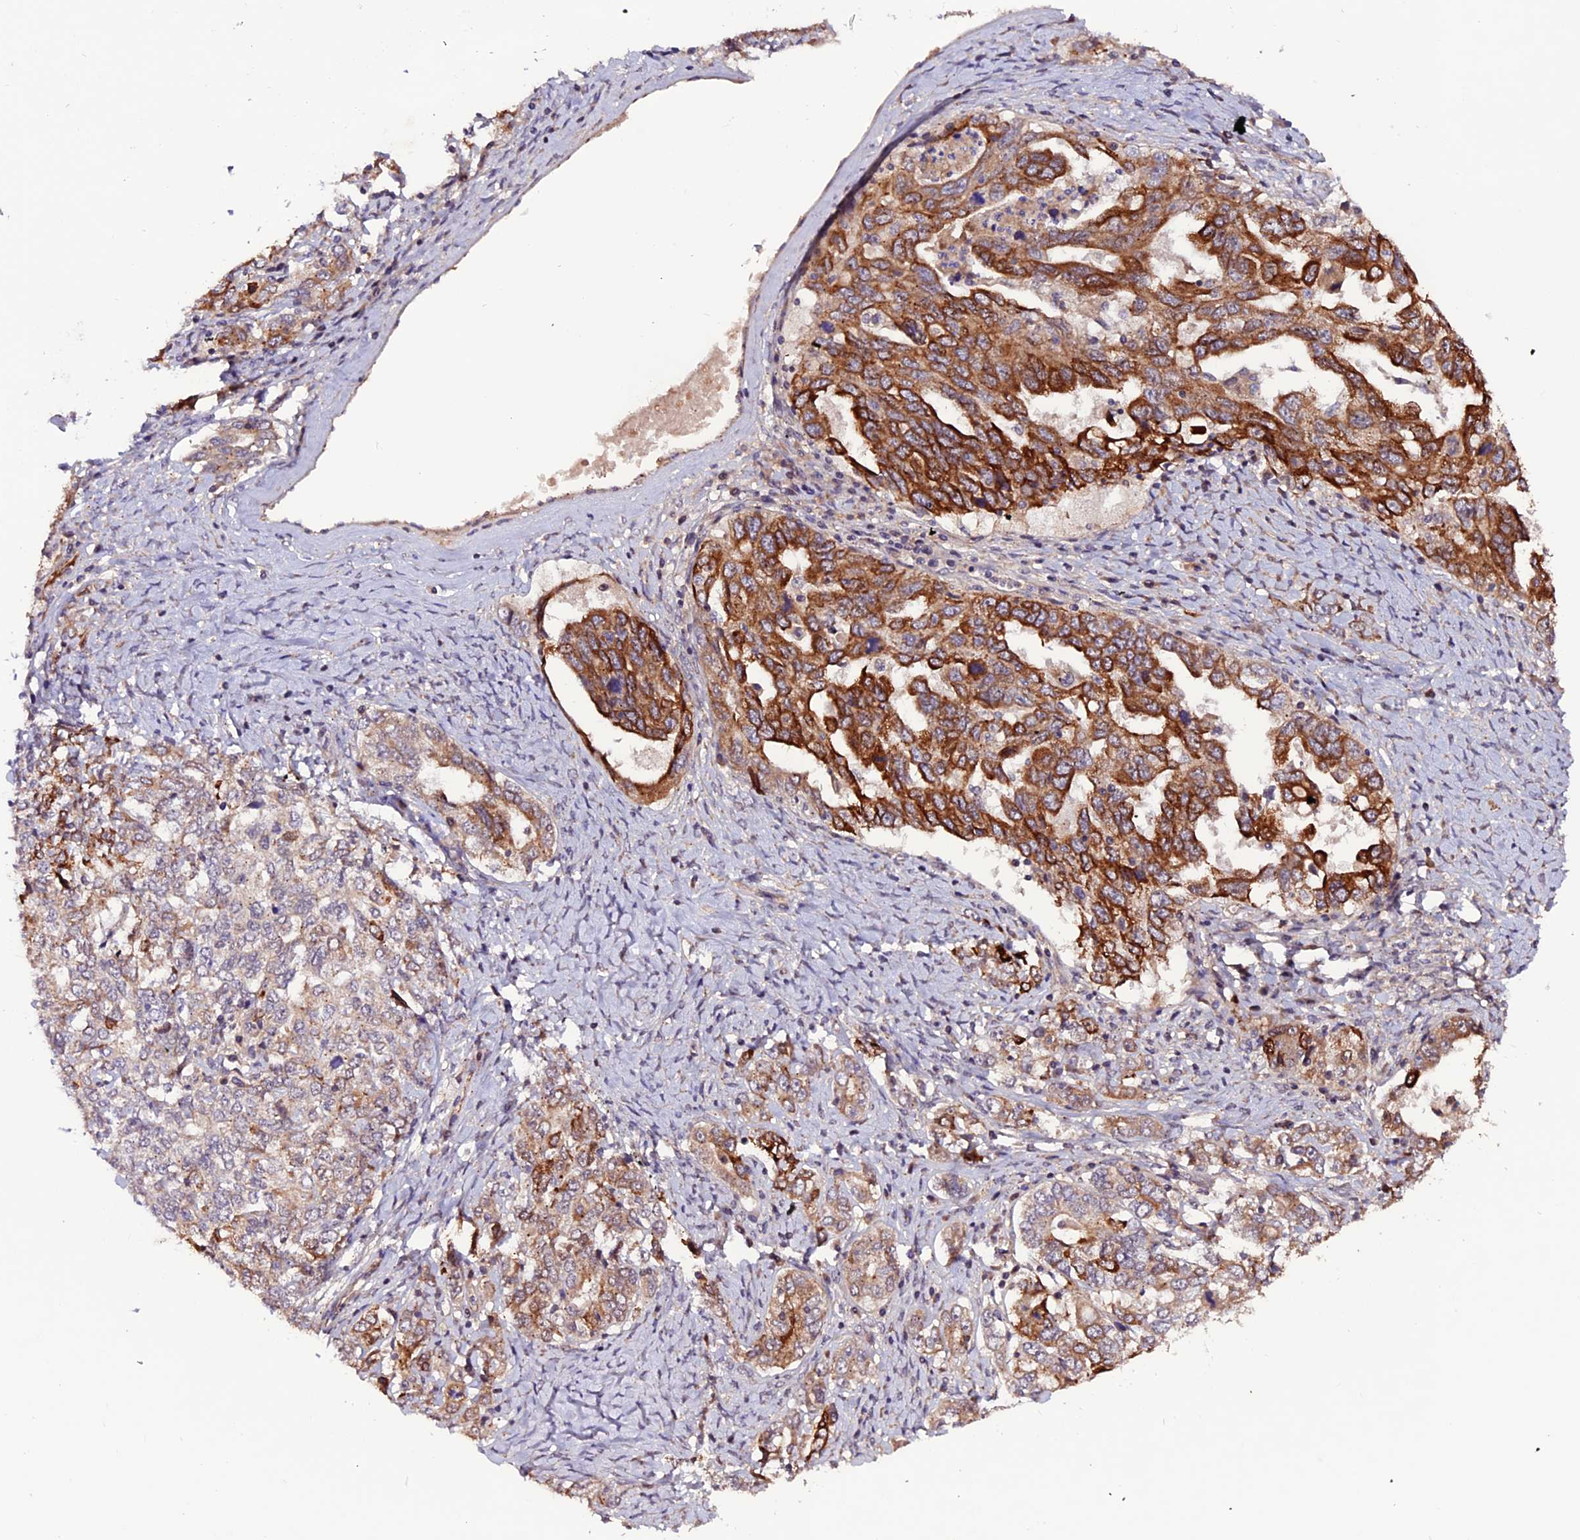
{"staining": {"intensity": "strong", "quantity": "25%-75%", "location": "cytoplasmic/membranous"}, "tissue": "ovarian cancer", "cell_type": "Tumor cells", "image_type": "cancer", "snomed": [{"axis": "morphology", "description": "Carcinoma, endometroid"}, {"axis": "topography", "description": "Ovary"}], "caption": "About 25%-75% of tumor cells in human ovarian endometroid carcinoma display strong cytoplasmic/membranous protein positivity as visualized by brown immunohistochemical staining.", "gene": "RINL", "patient": {"sex": "female", "age": 62}}